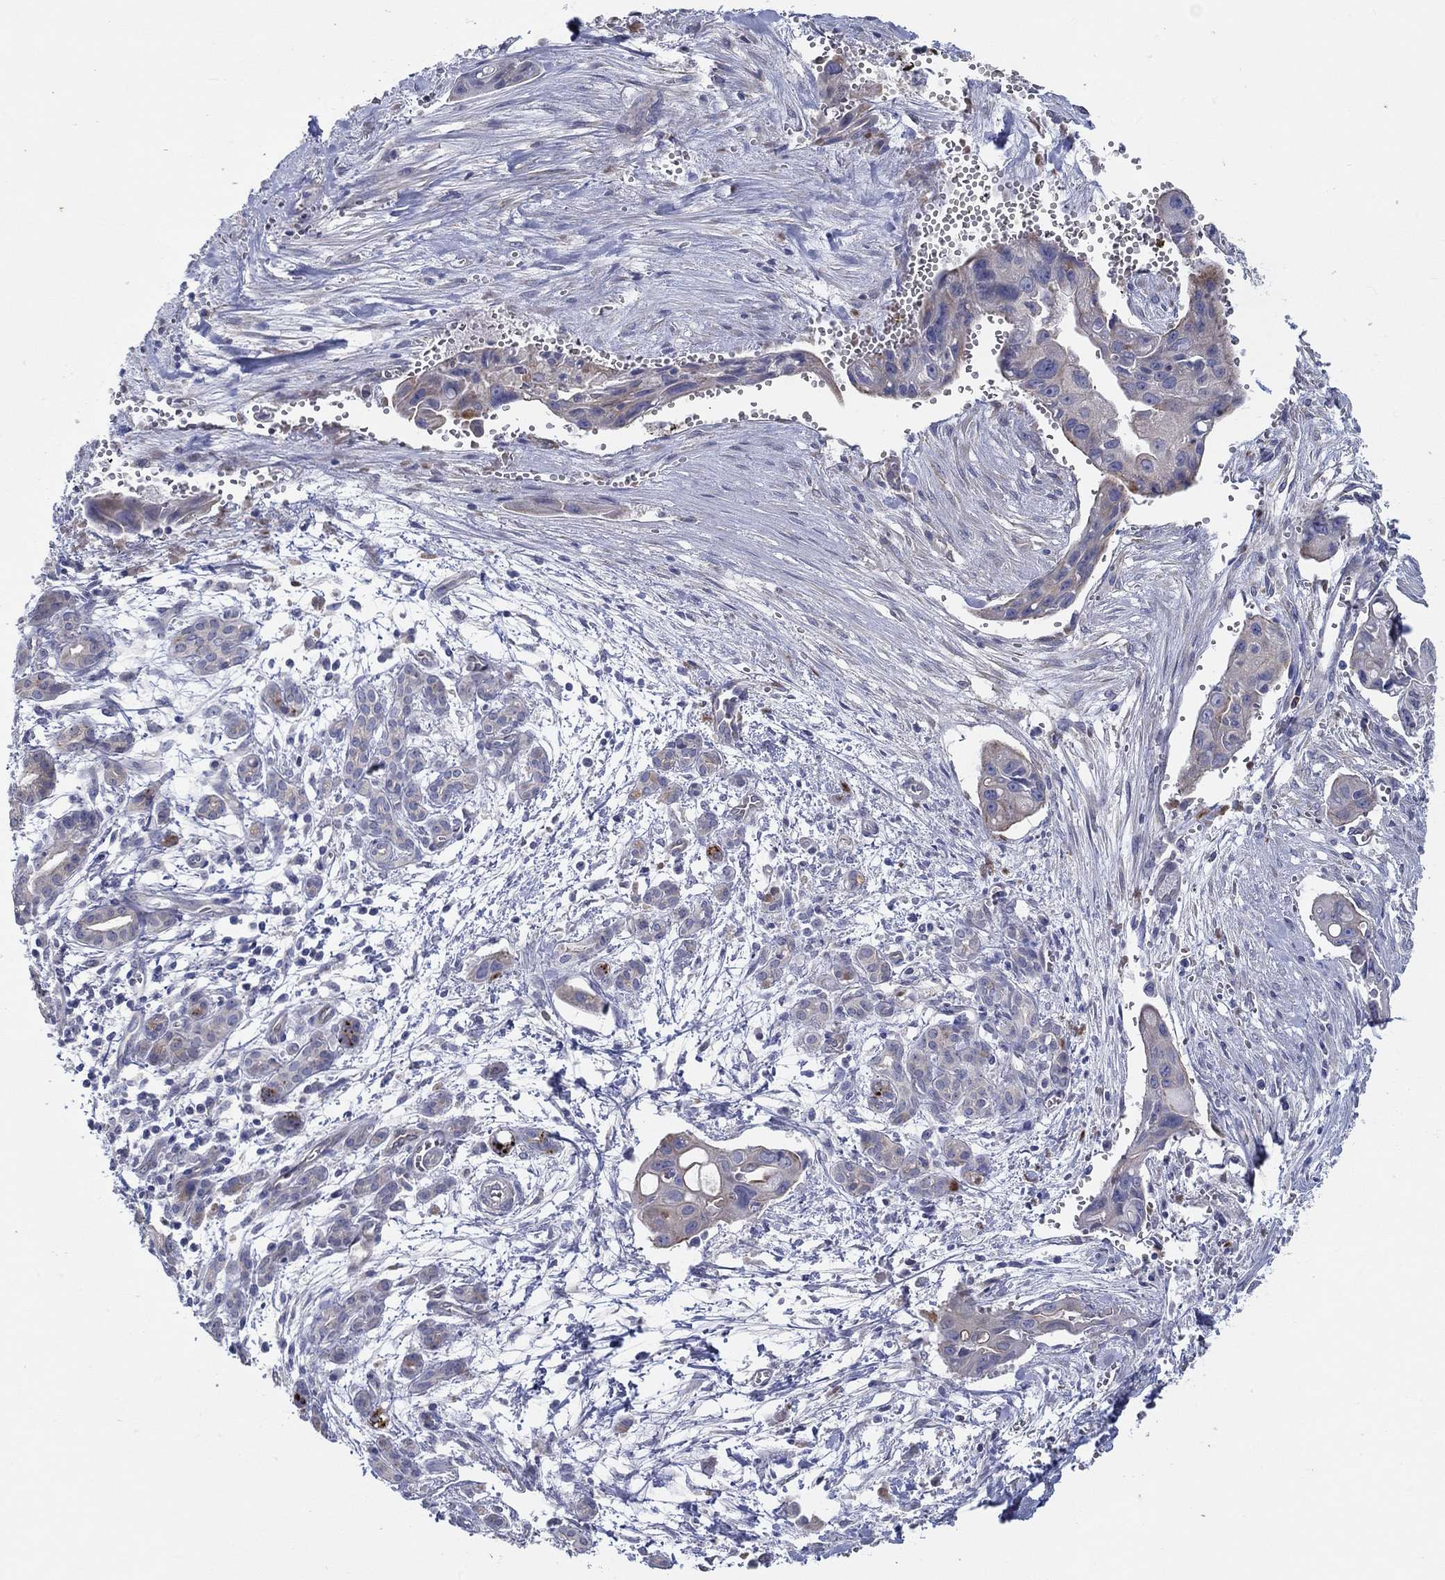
{"staining": {"intensity": "negative", "quantity": "none", "location": "none"}, "tissue": "pancreatic cancer", "cell_type": "Tumor cells", "image_type": "cancer", "snomed": [{"axis": "morphology", "description": "Adenocarcinoma, NOS"}, {"axis": "topography", "description": "Pancreas"}], "caption": "IHC of human adenocarcinoma (pancreatic) demonstrates no staining in tumor cells.", "gene": "ERMP1", "patient": {"sex": "male", "age": 60}}